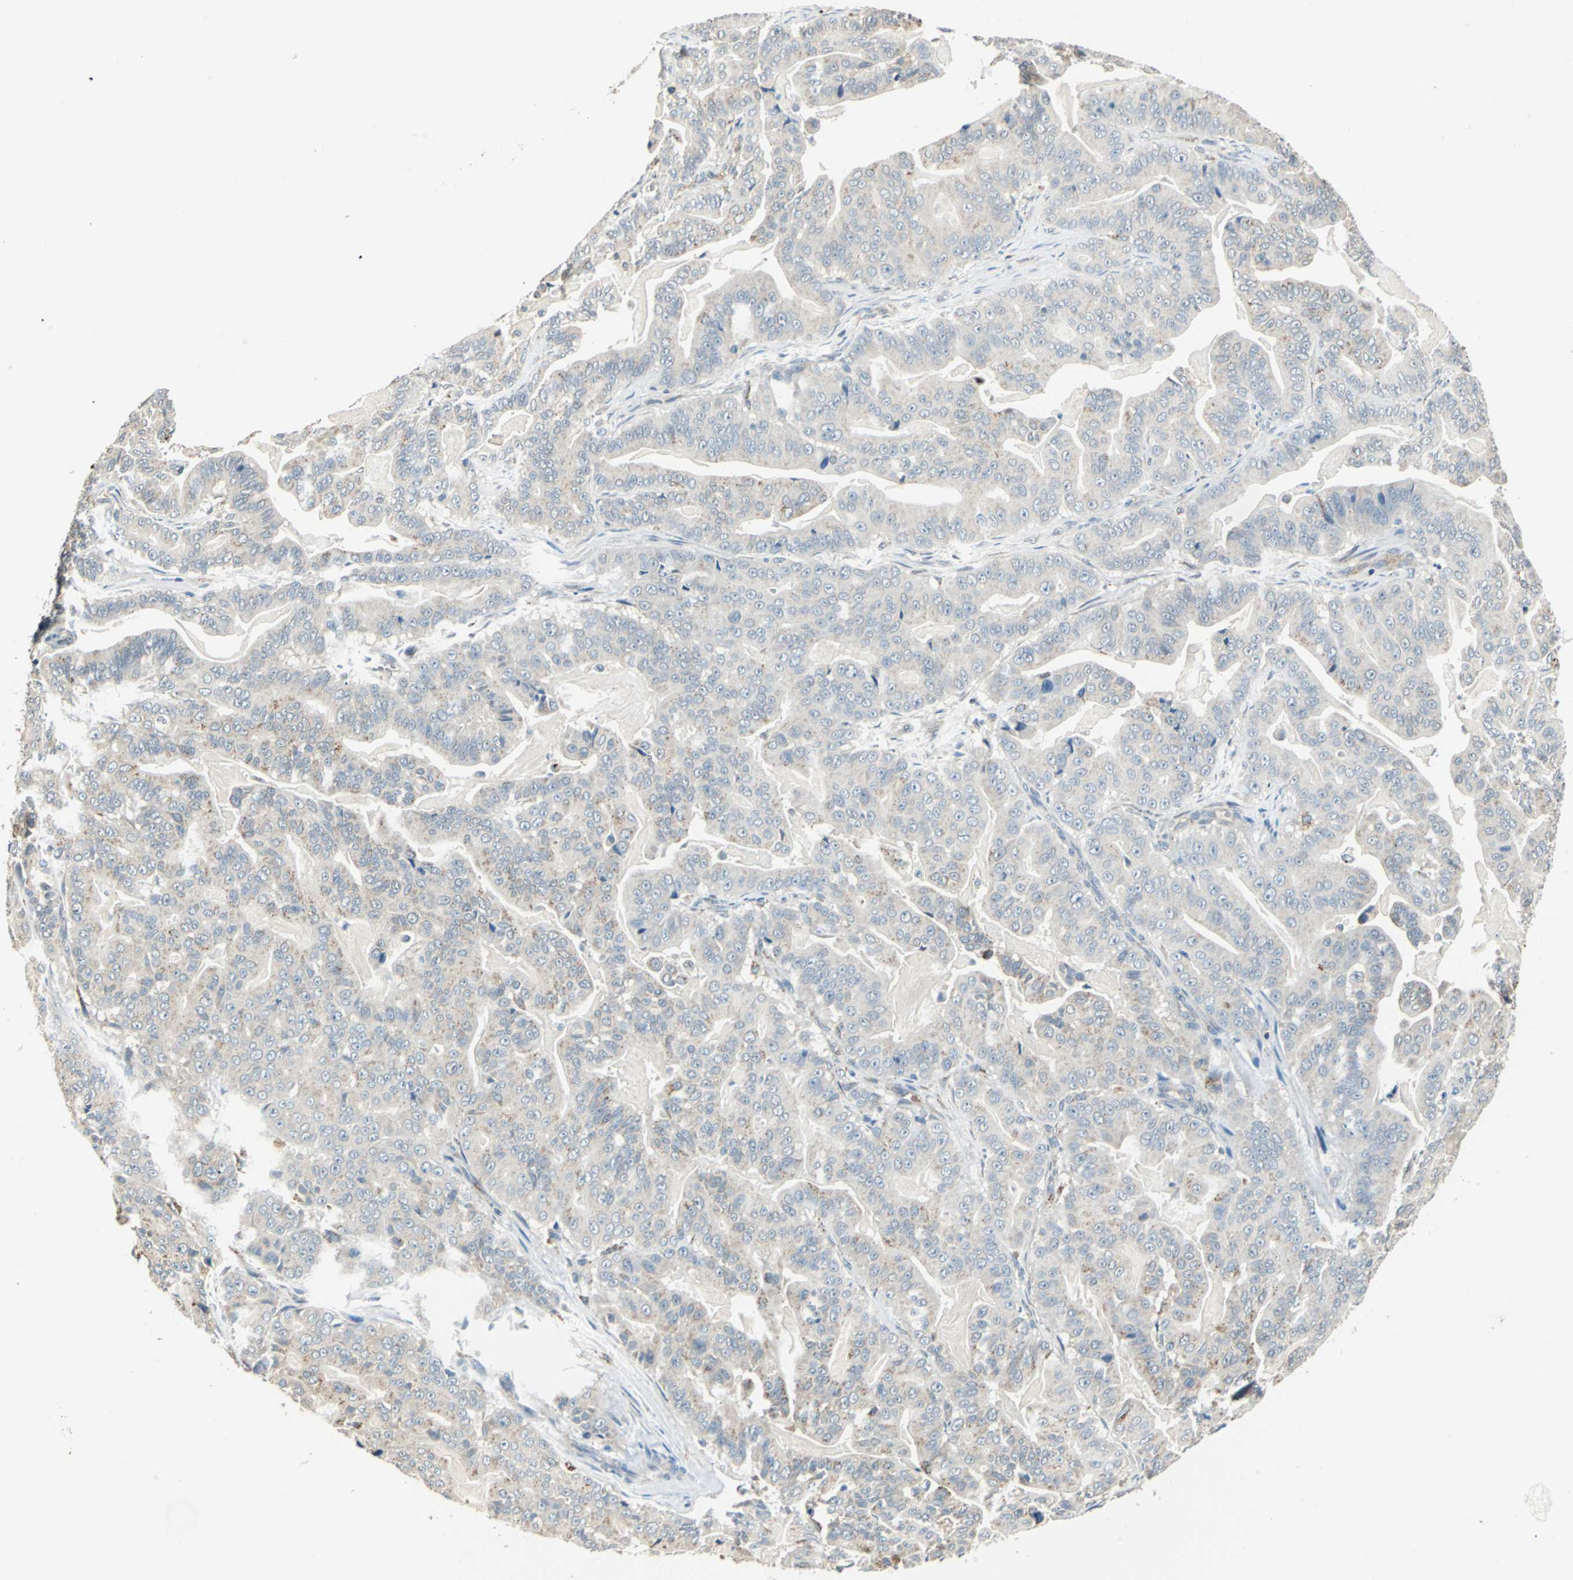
{"staining": {"intensity": "weak", "quantity": "<25%", "location": "cytoplasmic/membranous"}, "tissue": "pancreatic cancer", "cell_type": "Tumor cells", "image_type": "cancer", "snomed": [{"axis": "morphology", "description": "Adenocarcinoma, NOS"}, {"axis": "topography", "description": "Pancreas"}], "caption": "Immunohistochemistry image of pancreatic cancer stained for a protein (brown), which displays no staining in tumor cells.", "gene": "NIT1", "patient": {"sex": "male", "age": 63}}